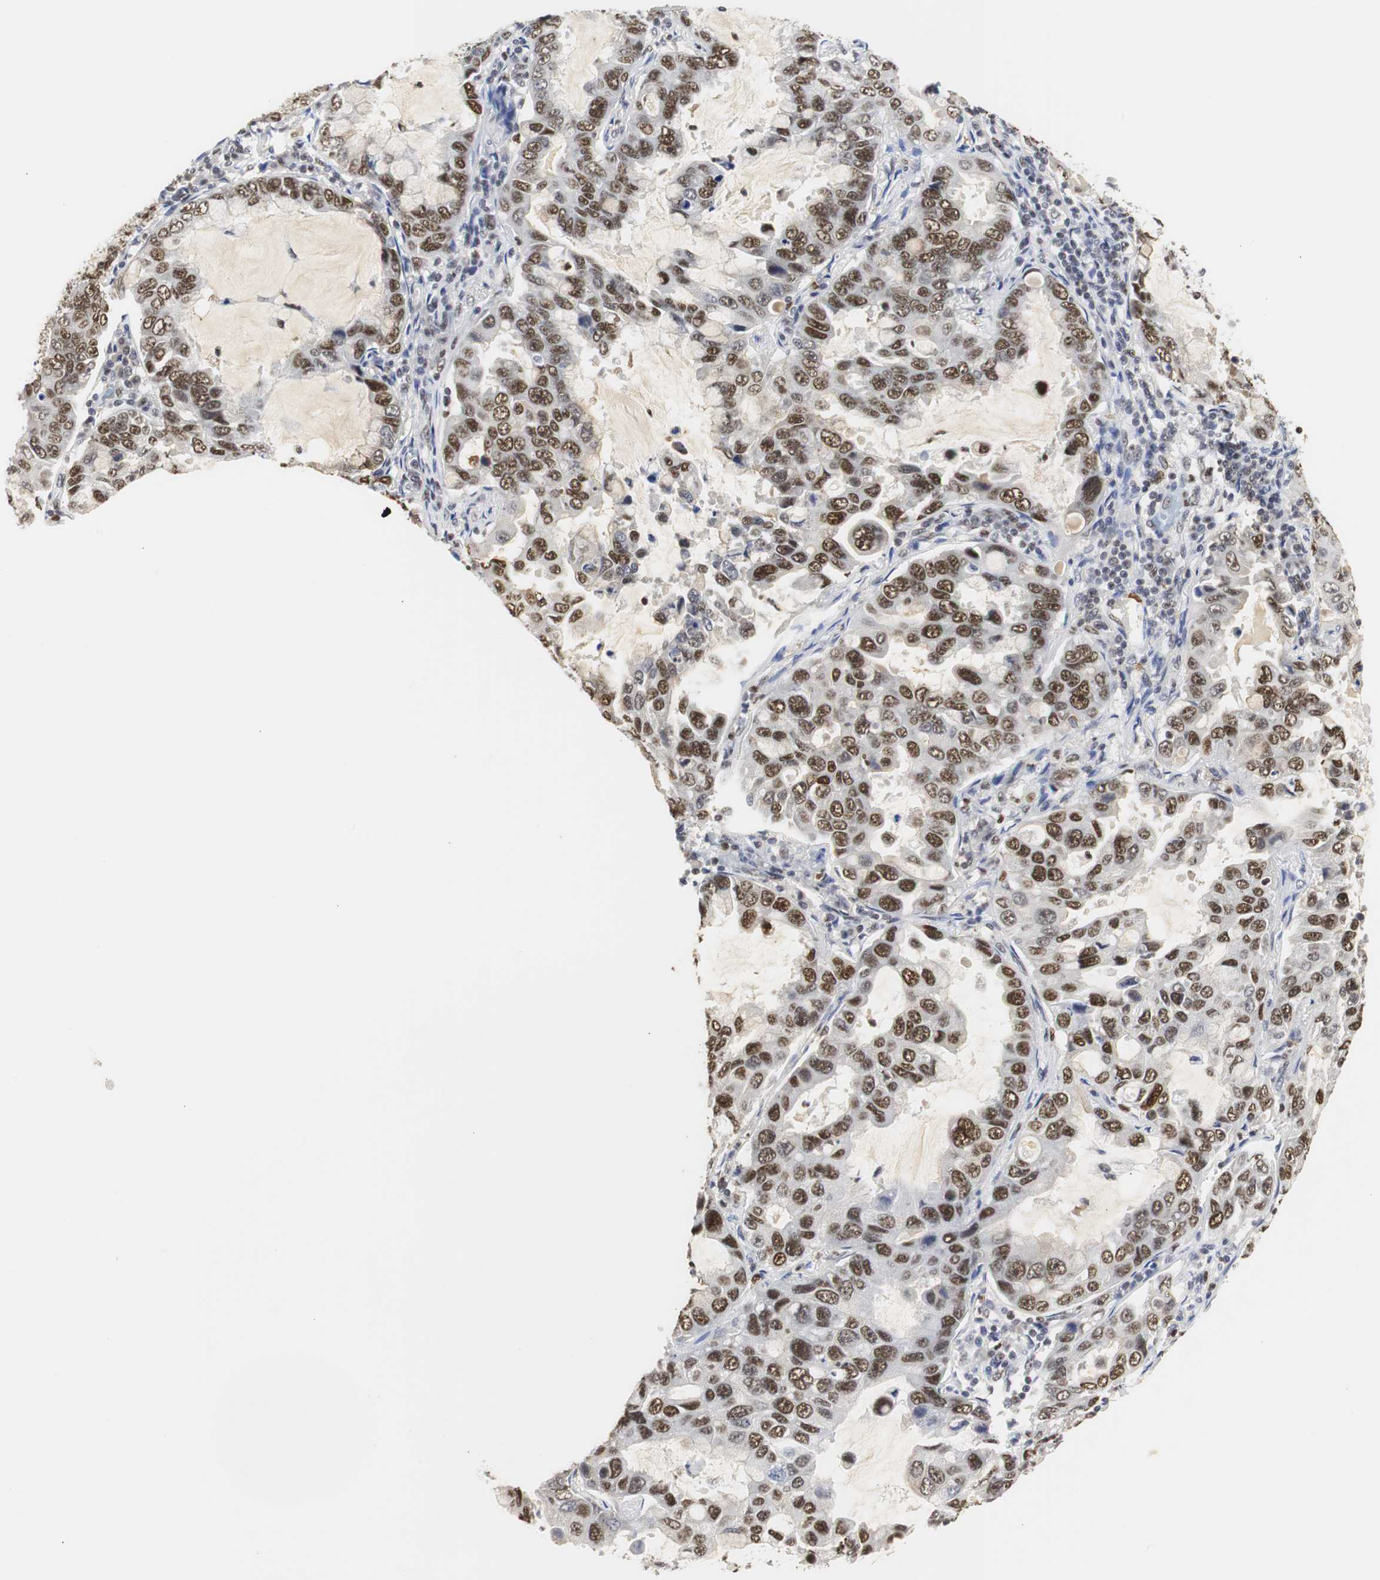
{"staining": {"intensity": "strong", "quantity": ">75%", "location": "nuclear"}, "tissue": "lung cancer", "cell_type": "Tumor cells", "image_type": "cancer", "snomed": [{"axis": "morphology", "description": "Adenocarcinoma, NOS"}, {"axis": "topography", "description": "Lung"}], "caption": "A high amount of strong nuclear staining is present in approximately >75% of tumor cells in adenocarcinoma (lung) tissue.", "gene": "ZFC3H1", "patient": {"sex": "male", "age": 64}}